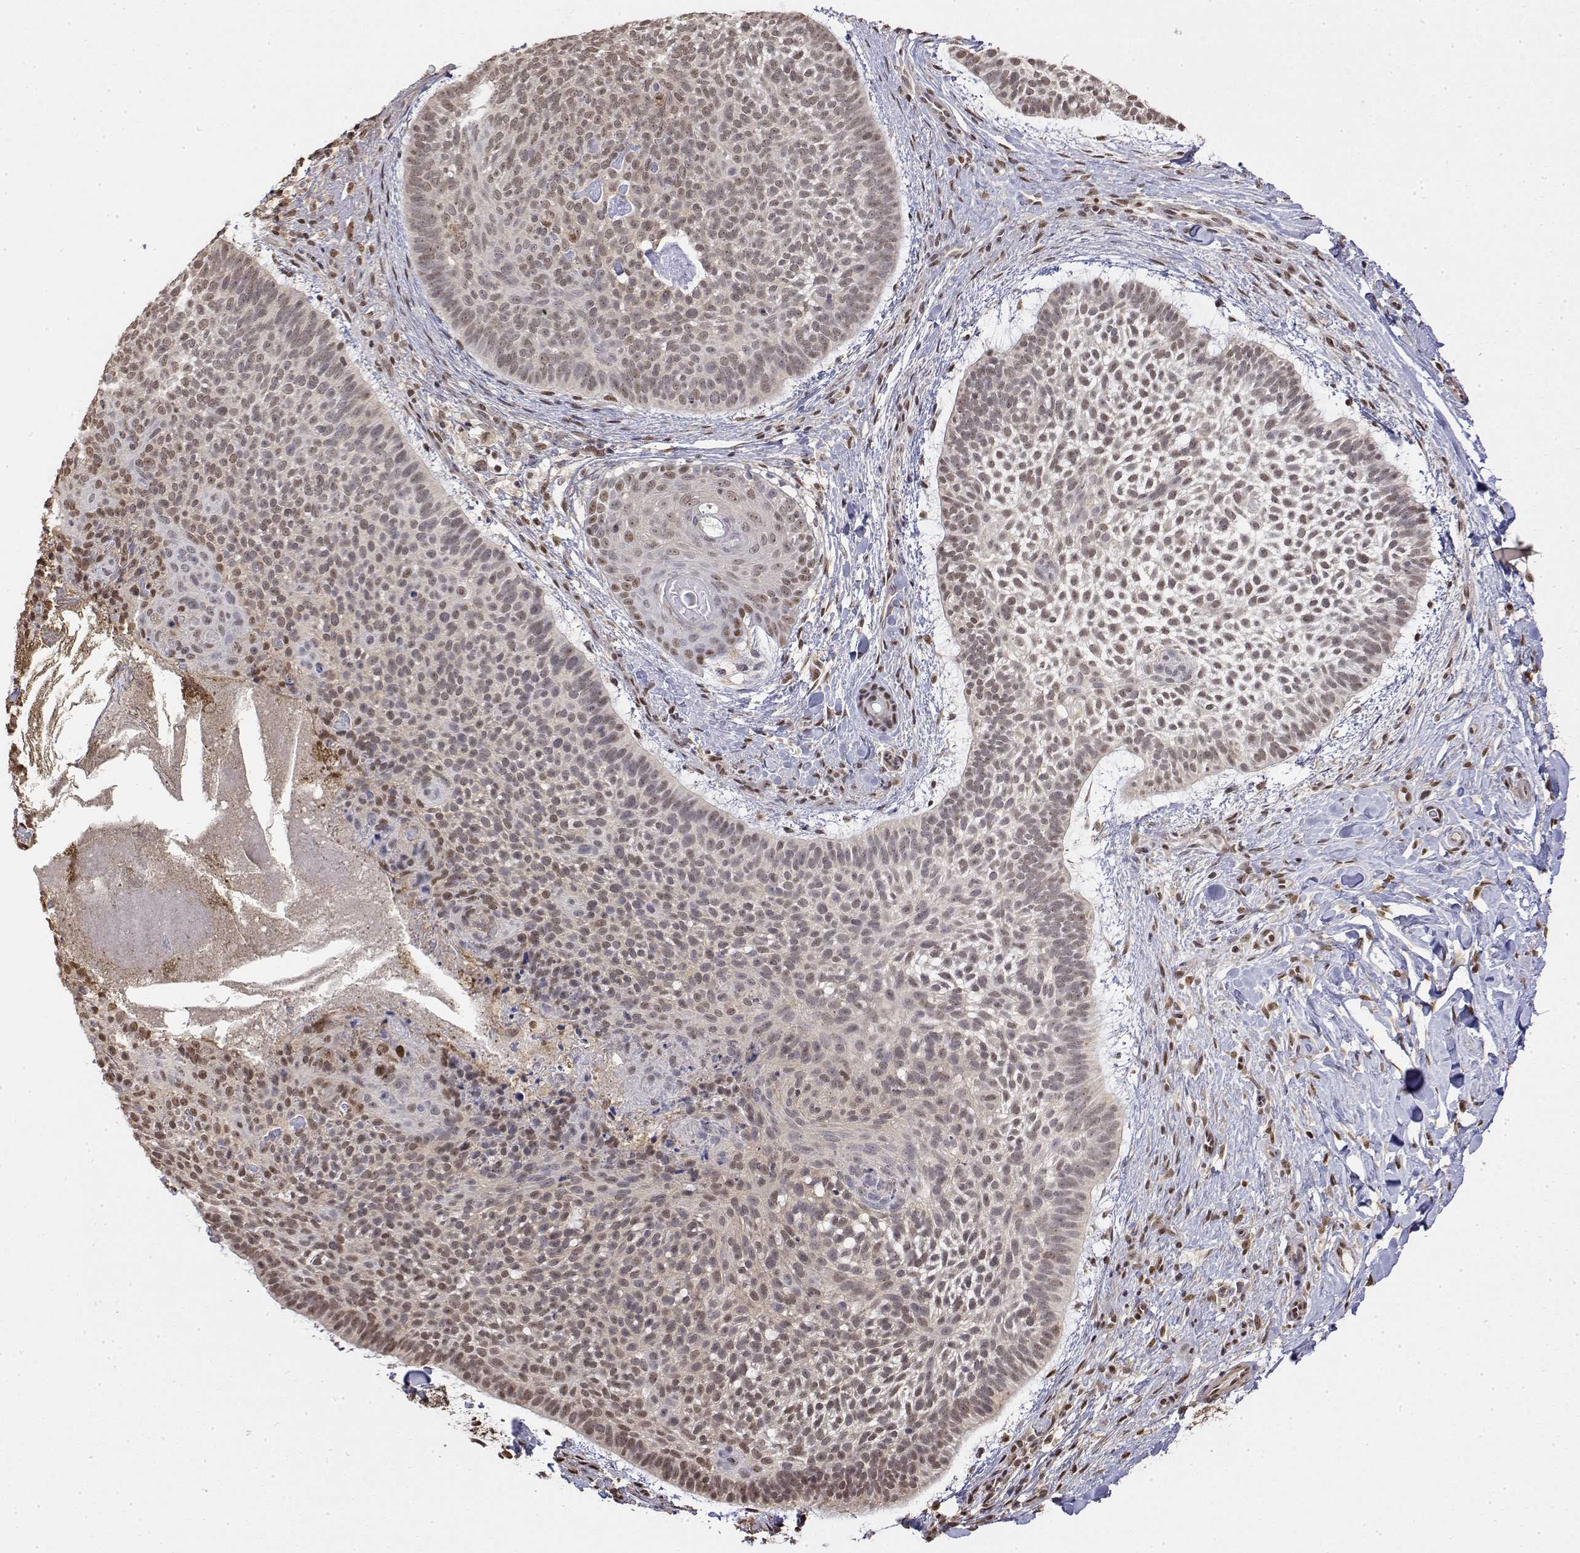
{"staining": {"intensity": "weak", "quantity": ">75%", "location": "nuclear"}, "tissue": "skin cancer", "cell_type": "Tumor cells", "image_type": "cancer", "snomed": [{"axis": "morphology", "description": "Basal cell carcinoma"}, {"axis": "topography", "description": "Skin"}, {"axis": "topography", "description": "Skin of face"}], "caption": "A photomicrograph of skin basal cell carcinoma stained for a protein displays weak nuclear brown staining in tumor cells.", "gene": "TPI1", "patient": {"sex": "male", "age": 73}}